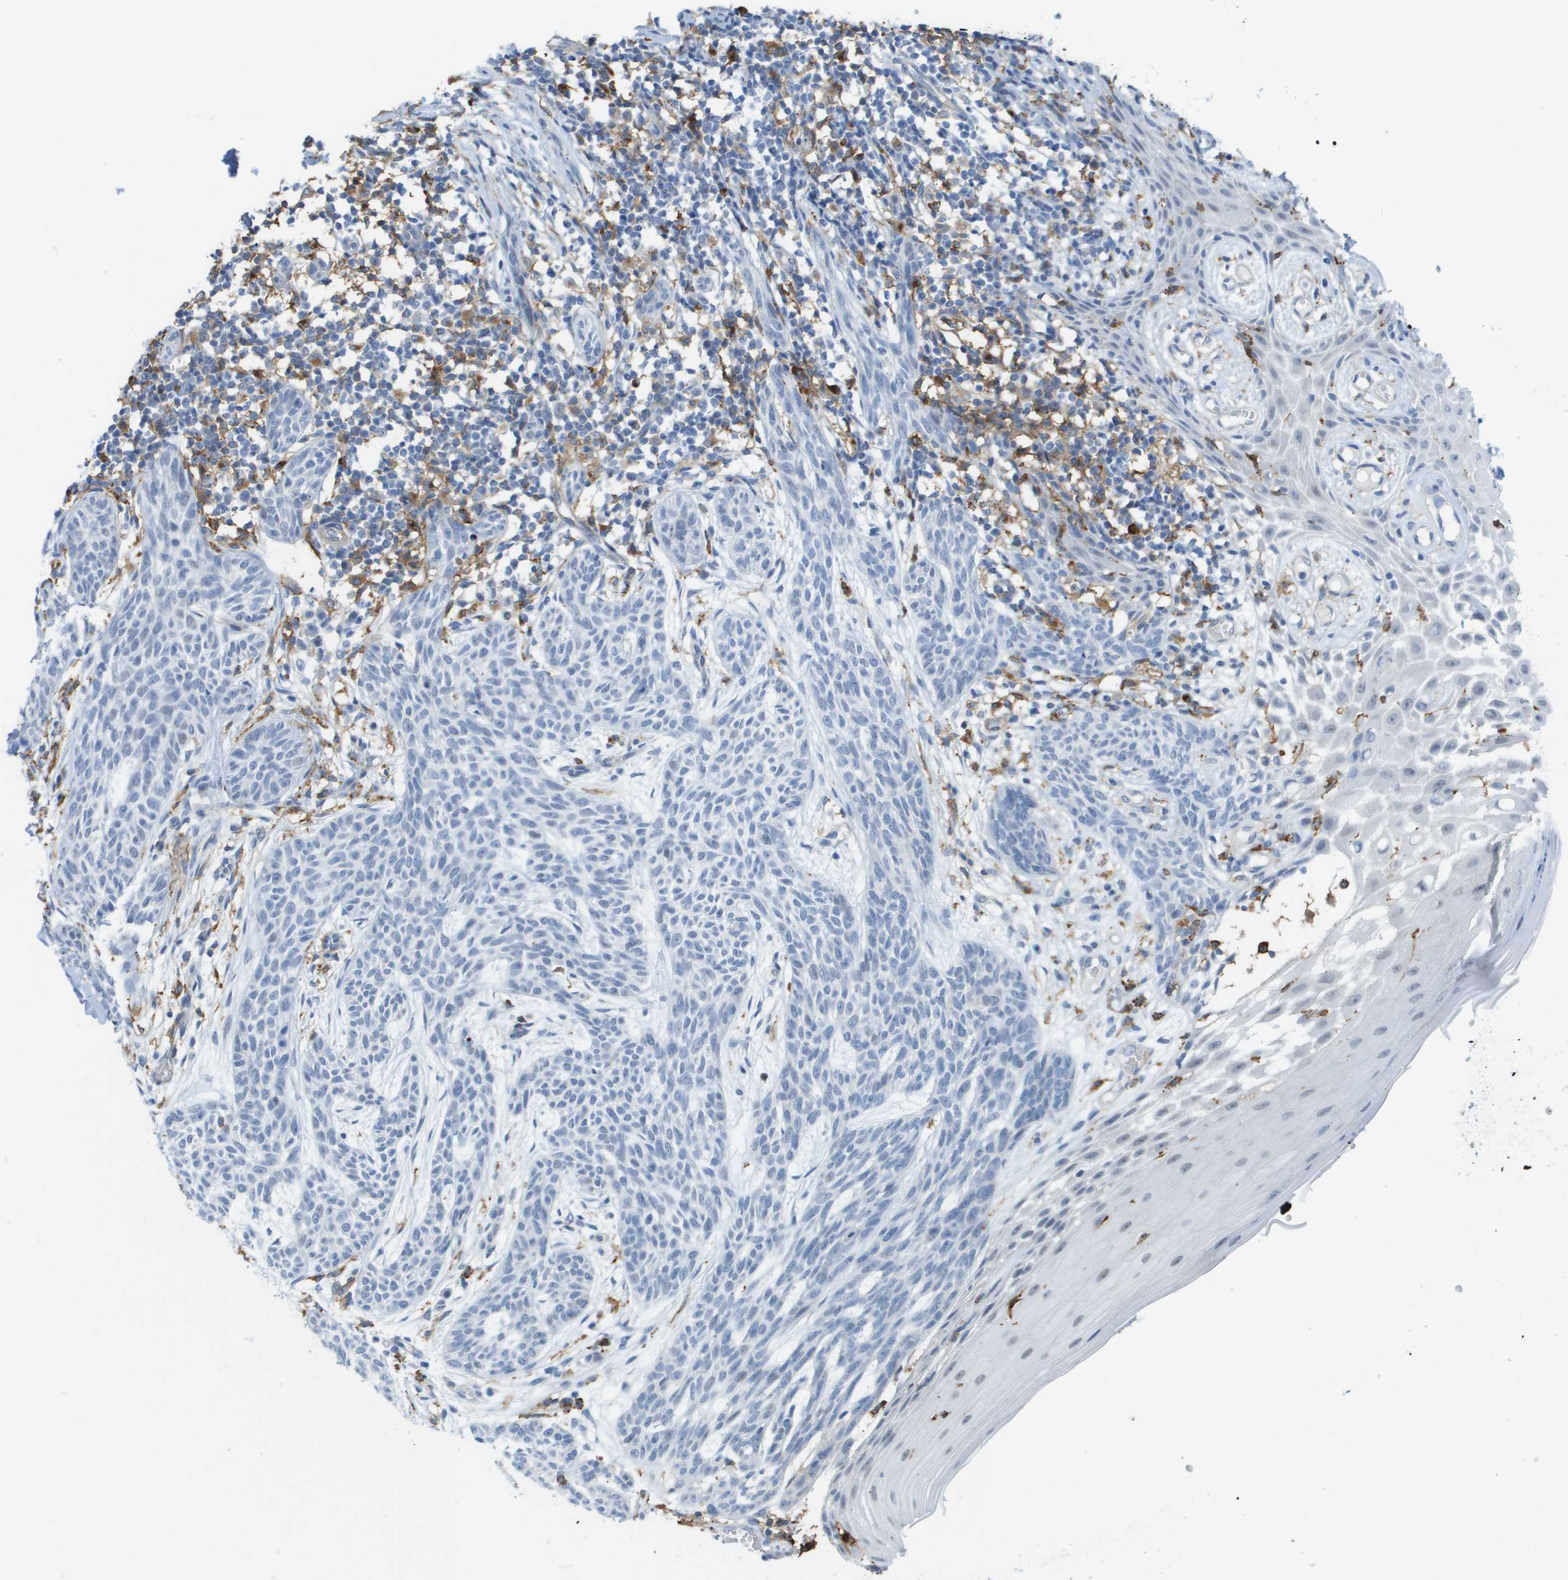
{"staining": {"intensity": "negative", "quantity": "none", "location": "none"}, "tissue": "skin cancer", "cell_type": "Tumor cells", "image_type": "cancer", "snomed": [{"axis": "morphology", "description": "Basal cell carcinoma"}, {"axis": "topography", "description": "Skin"}], "caption": "Tumor cells are negative for brown protein staining in skin cancer (basal cell carcinoma).", "gene": "ZBTB43", "patient": {"sex": "female", "age": 59}}